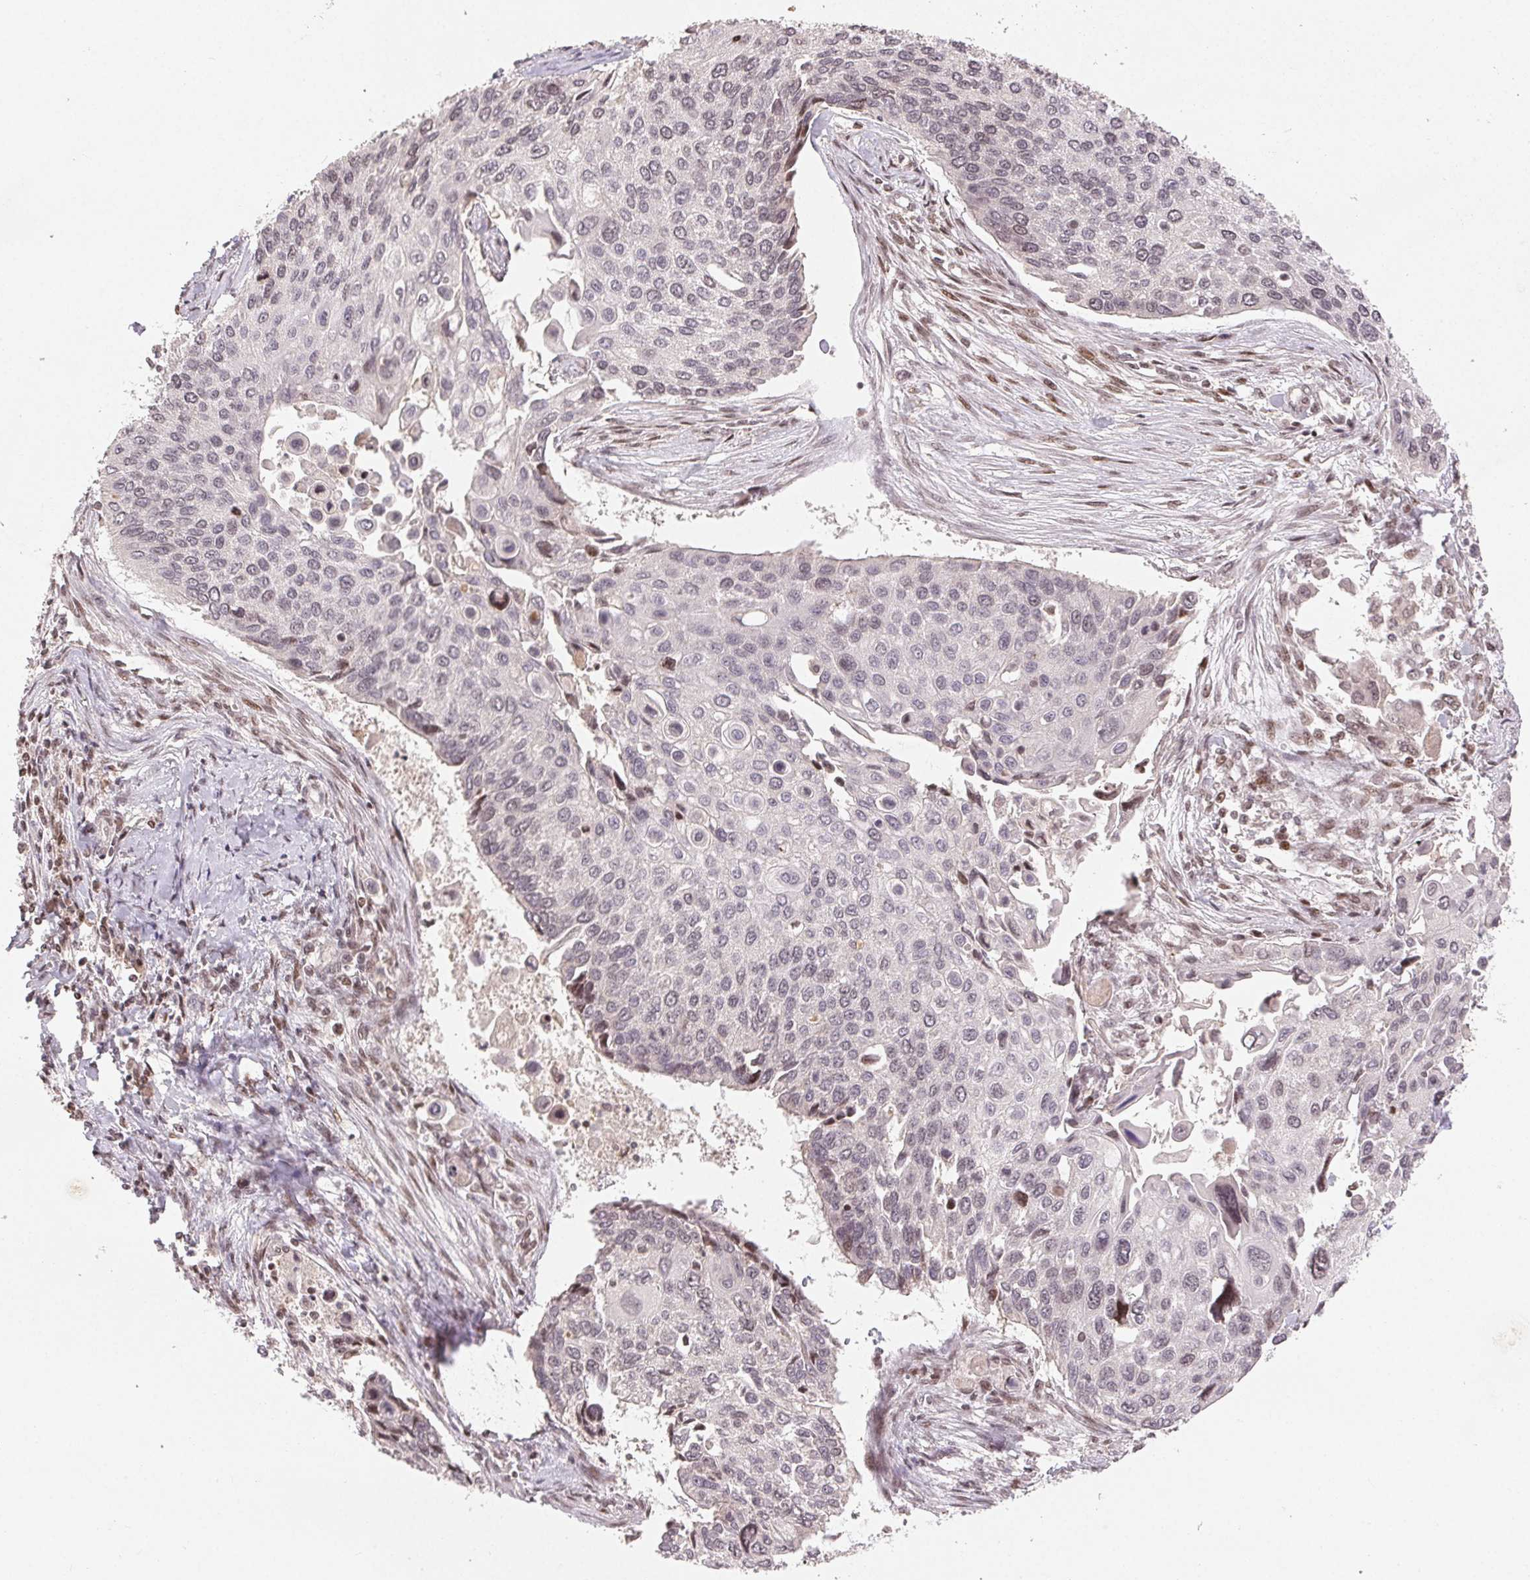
{"staining": {"intensity": "negative", "quantity": "none", "location": "none"}, "tissue": "lung cancer", "cell_type": "Tumor cells", "image_type": "cancer", "snomed": [{"axis": "morphology", "description": "Squamous cell carcinoma, NOS"}, {"axis": "morphology", "description": "Squamous cell carcinoma, metastatic, NOS"}, {"axis": "topography", "description": "Lung"}], "caption": "Protein analysis of lung cancer shows no significant expression in tumor cells.", "gene": "MAPKAPK2", "patient": {"sex": "male", "age": 63}}